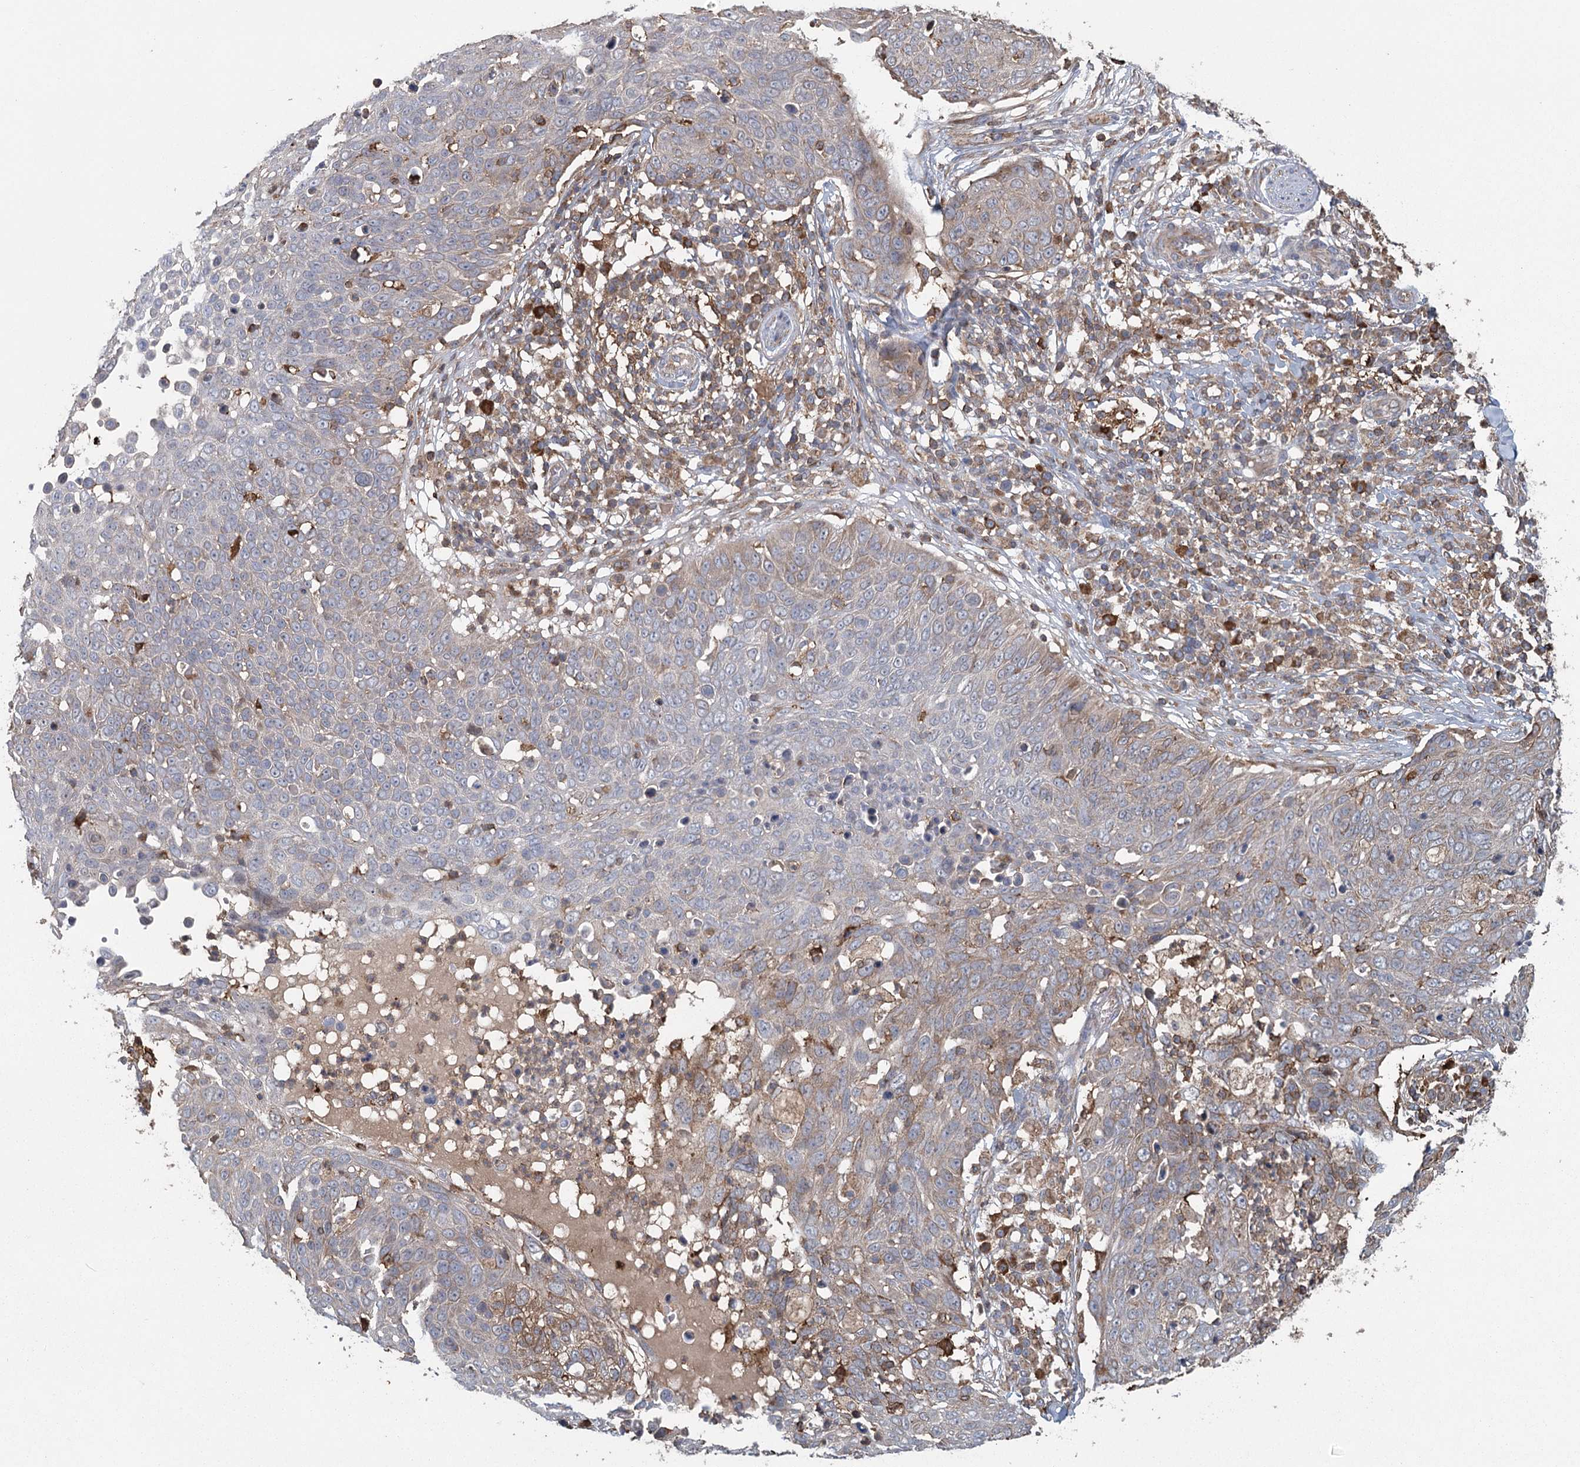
{"staining": {"intensity": "negative", "quantity": "none", "location": "none"}, "tissue": "skin cancer", "cell_type": "Tumor cells", "image_type": "cancer", "snomed": [{"axis": "morphology", "description": "Squamous cell carcinoma in situ, NOS"}, {"axis": "morphology", "description": "Squamous cell carcinoma, NOS"}, {"axis": "topography", "description": "Skin"}], "caption": "This is a photomicrograph of IHC staining of skin cancer, which shows no staining in tumor cells.", "gene": "PLEKHA7", "patient": {"sex": "male", "age": 93}}